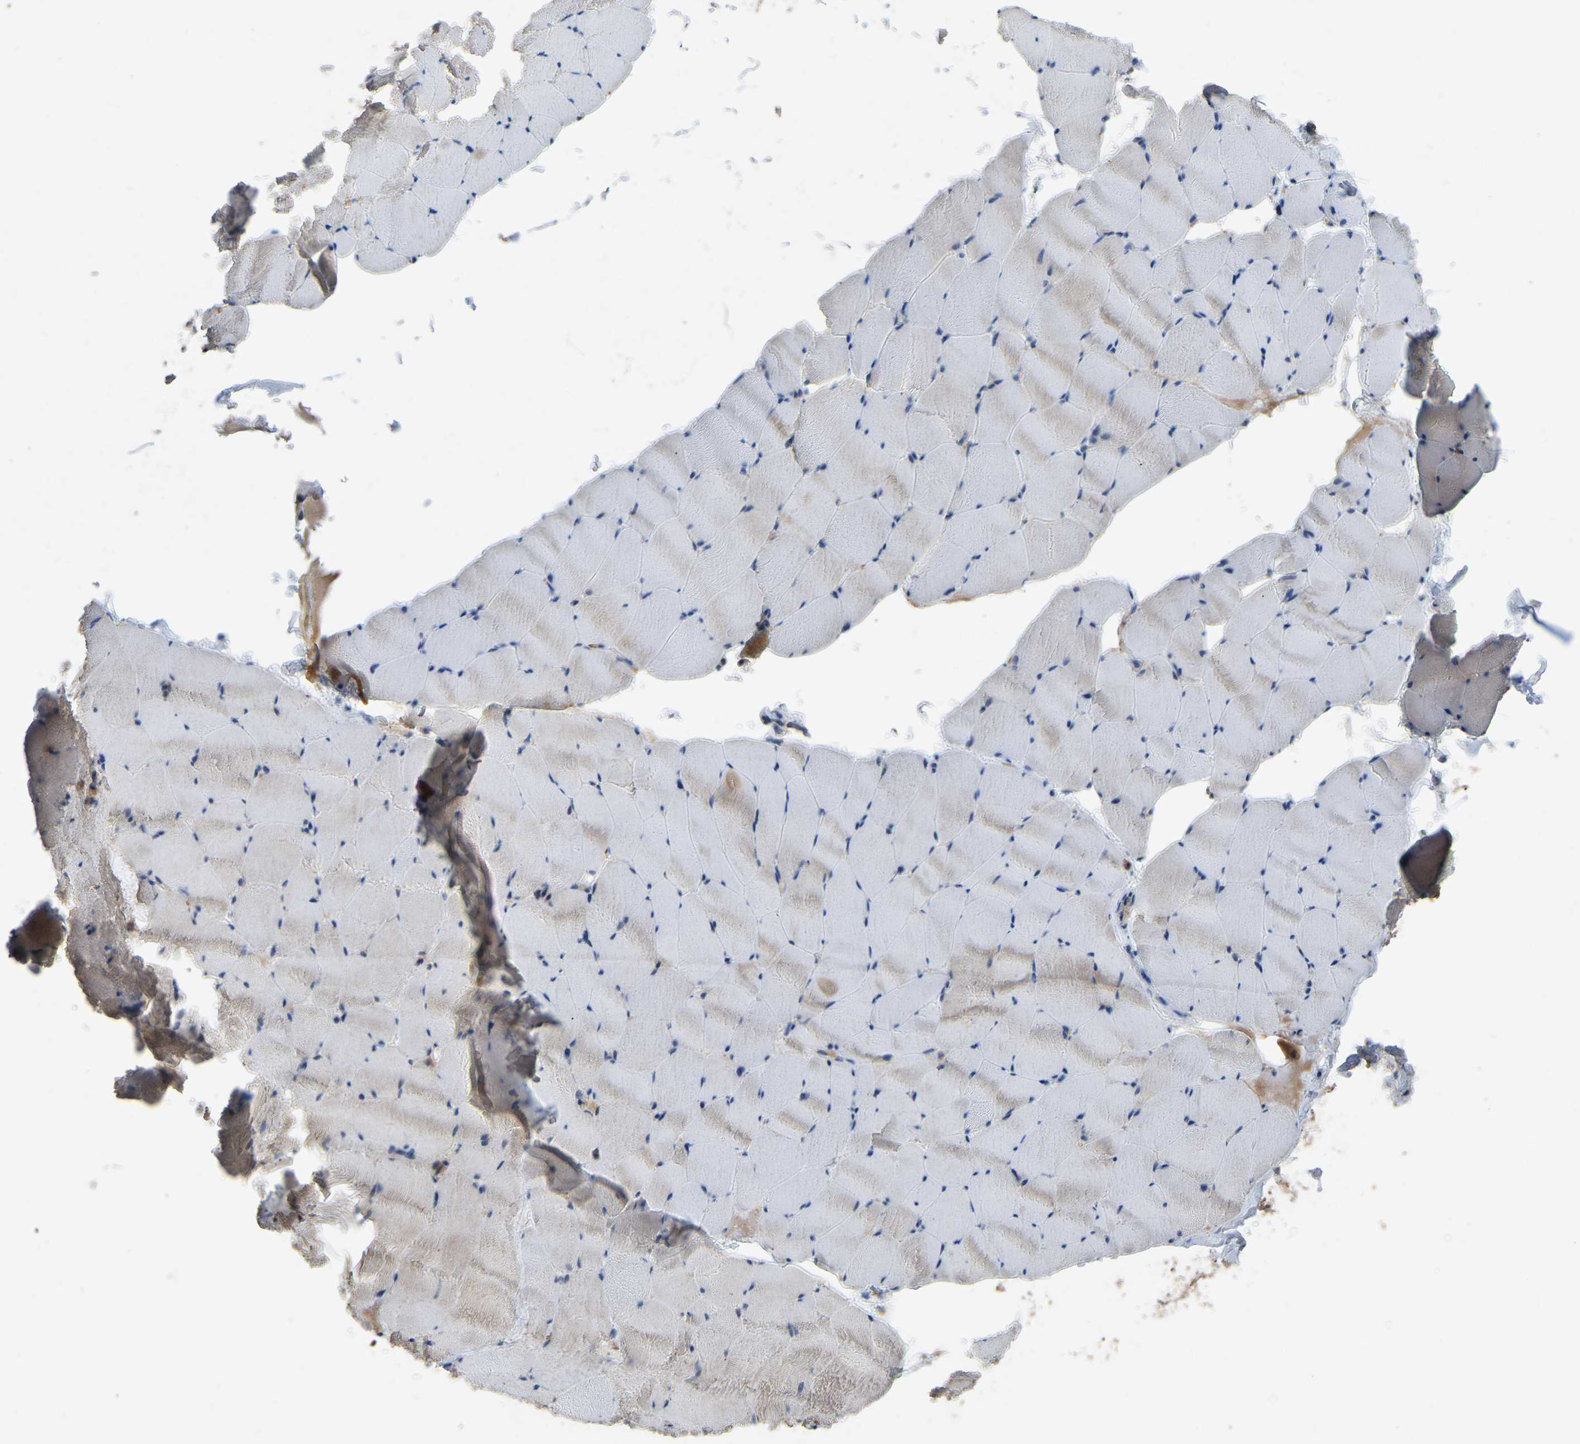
{"staining": {"intensity": "negative", "quantity": "none", "location": "none"}, "tissue": "skeletal muscle", "cell_type": "Myocytes", "image_type": "normal", "snomed": [{"axis": "morphology", "description": "Normal tissue, NOS"}, {"axis": "topography", "description": "Skeletal muscle"}], "caption": "This is an immunohistochemistry (IHC) image of benign human skeletal muscle. There is no expression in myocytes.", "gene": "FHIT", "patient": {"sex": "male", "age": 62}}